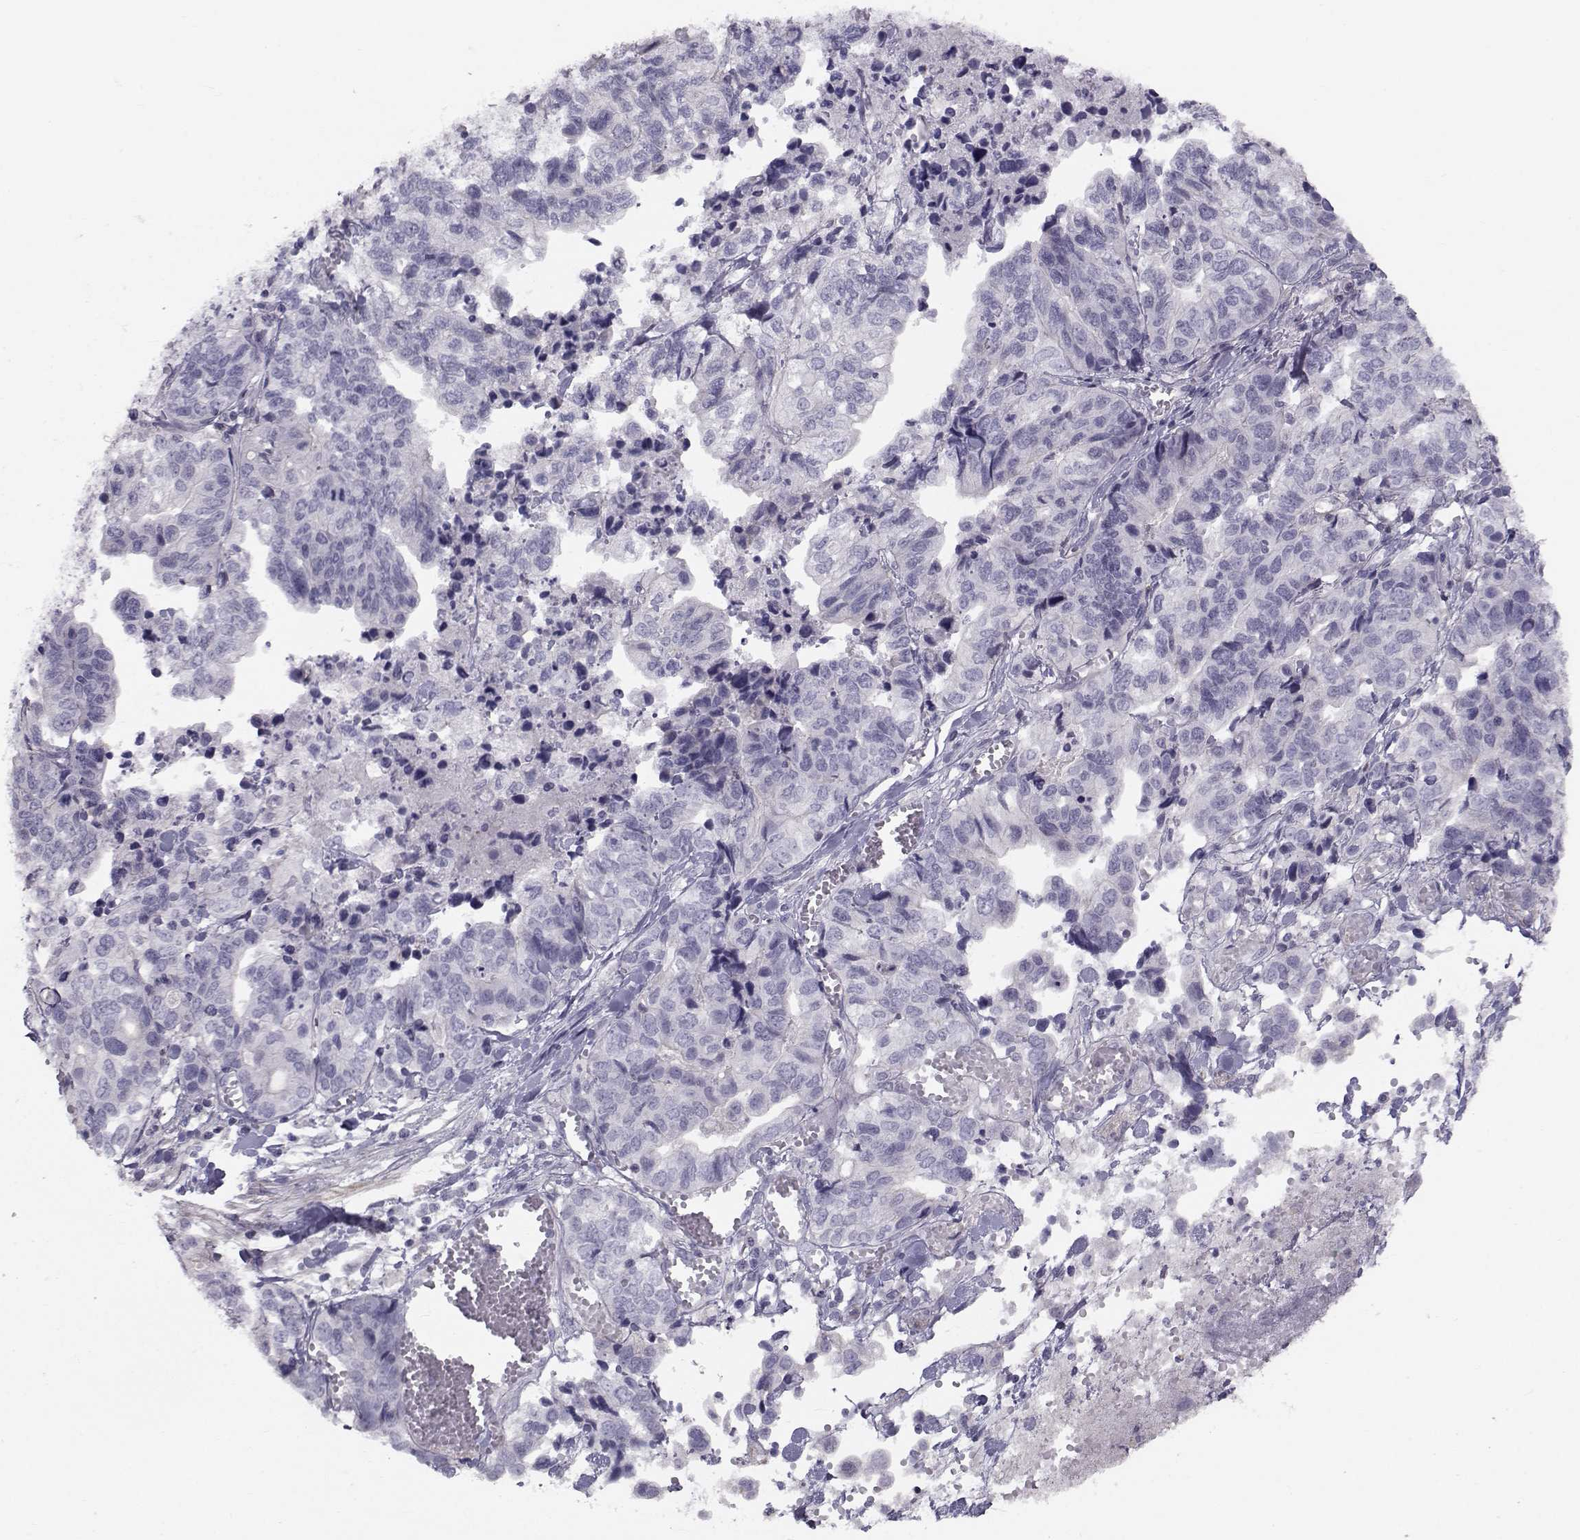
{"staining": {"intensity": "negative", "quantity": "none", "location": "none"}, "tissue": "stomach cancer", "cell_type": "Tumor cells", "image_type": "cancer", "snomed": [{"axis": "morphology", "description": "Adenocarcinoma, NOS"}, {"axis": "topography", "description": "Stomach, upper"}], "caption": "Stomach adenocarcinoma stained for a protein using immunohistochemistry (IHC) displays no staining tumor cells.", "gene": "GARIN3", "patient": {"sex": "female", "age": 67}}